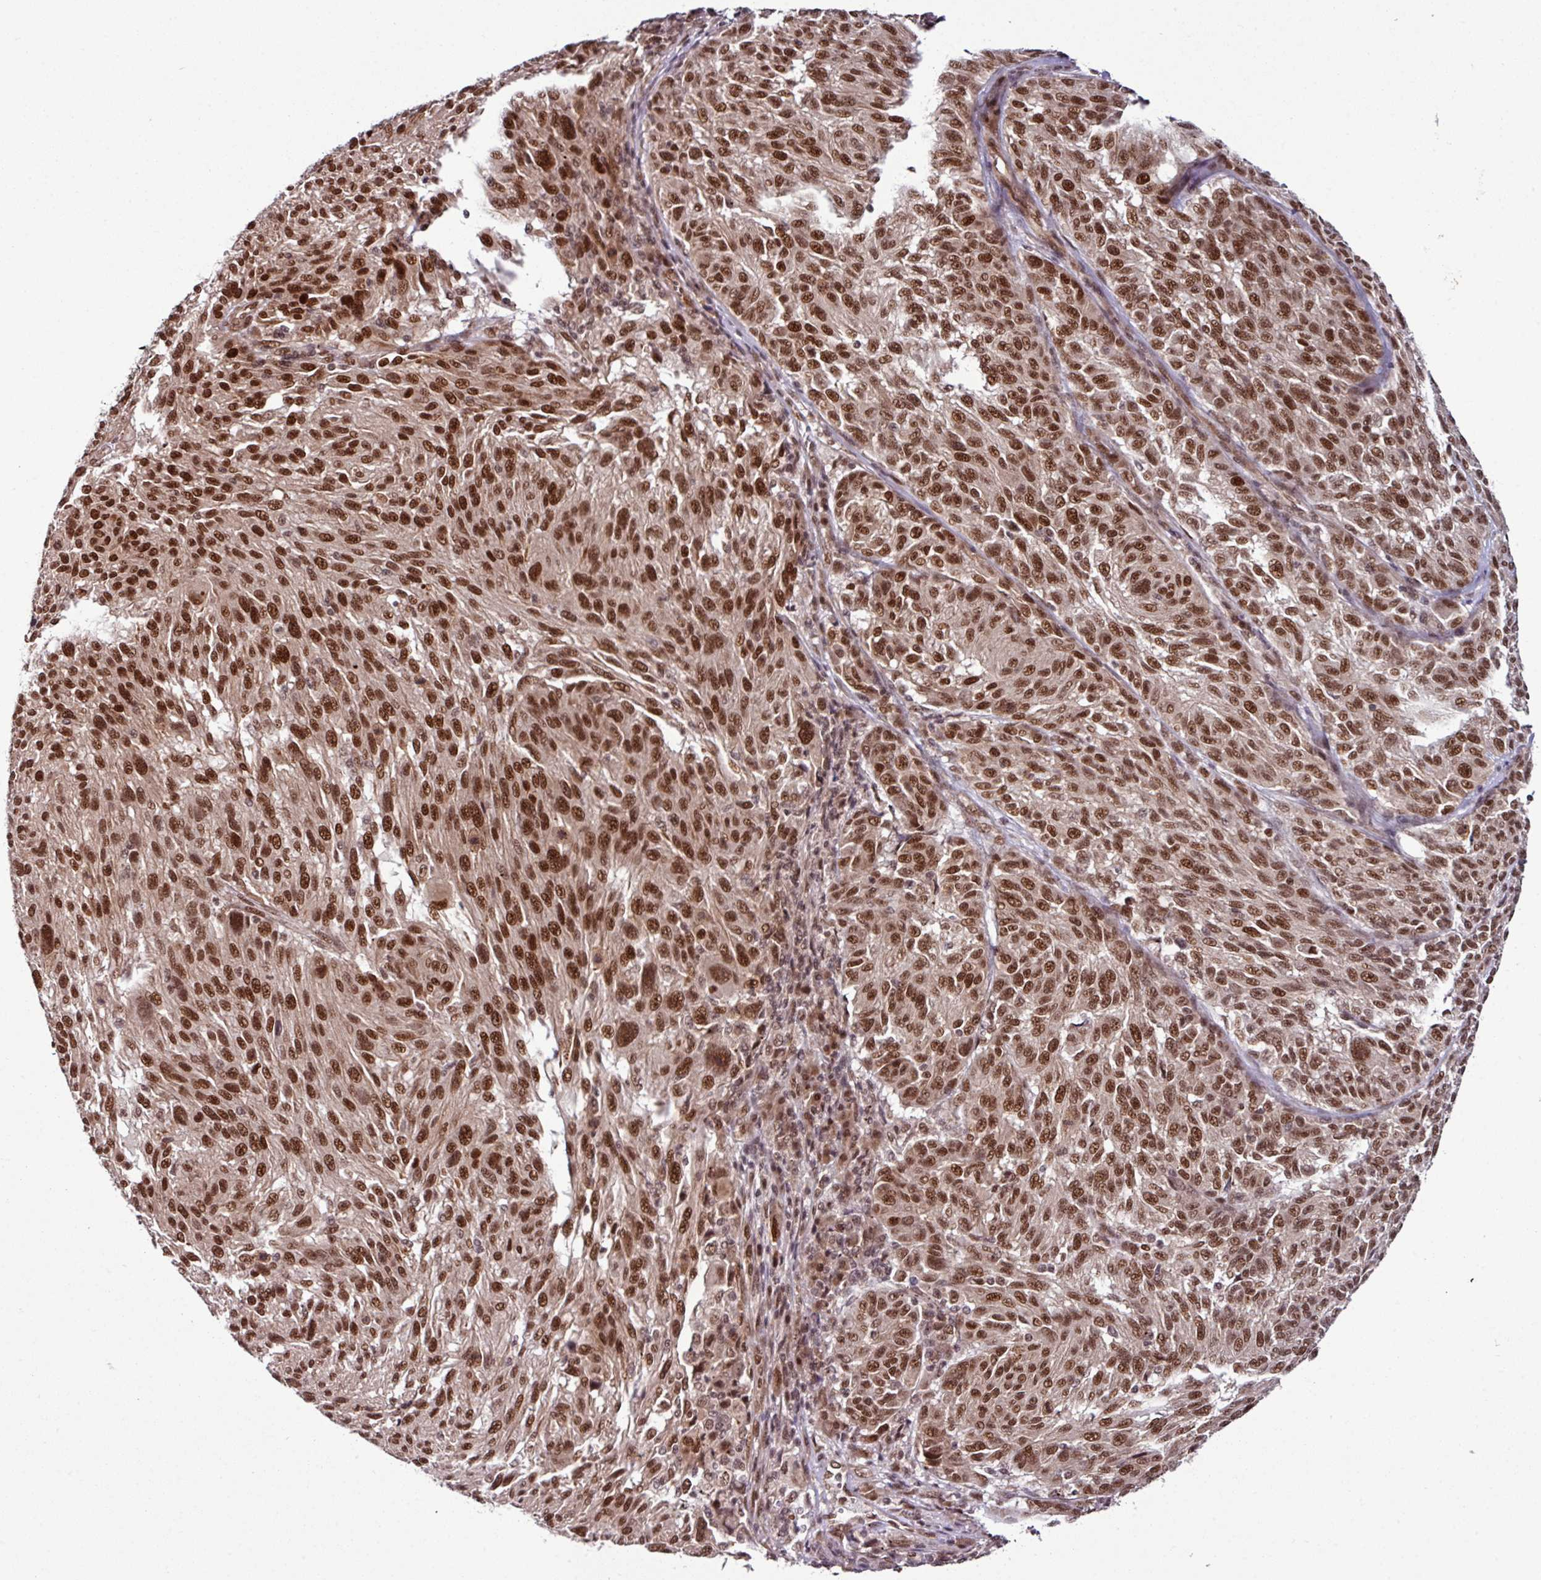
{"staining": {"intensity": "strong", "quantity": ">75%", "location": "nuclear"}, "tissue": "melanoma", "cell_type": "Tumor cells", "image_type": "cancer", "snomed": [{"axis": "morphology", "description": "Malignant melanoma, NOS"}, {"axis": "topography", "description": "Skin"}], "caption": "Immunohistochemical staining of human malignant melanoma shows high levels of strong nuclear protein staining in approximately >75% of tumor cells. The protein of interest is stained brown, and the nuclei are stained in blue (DAB IHC with brightfield microscopy, high magnification).", "gene": "MORF4L2", "patient": {"sex": "male", "age": 53}}